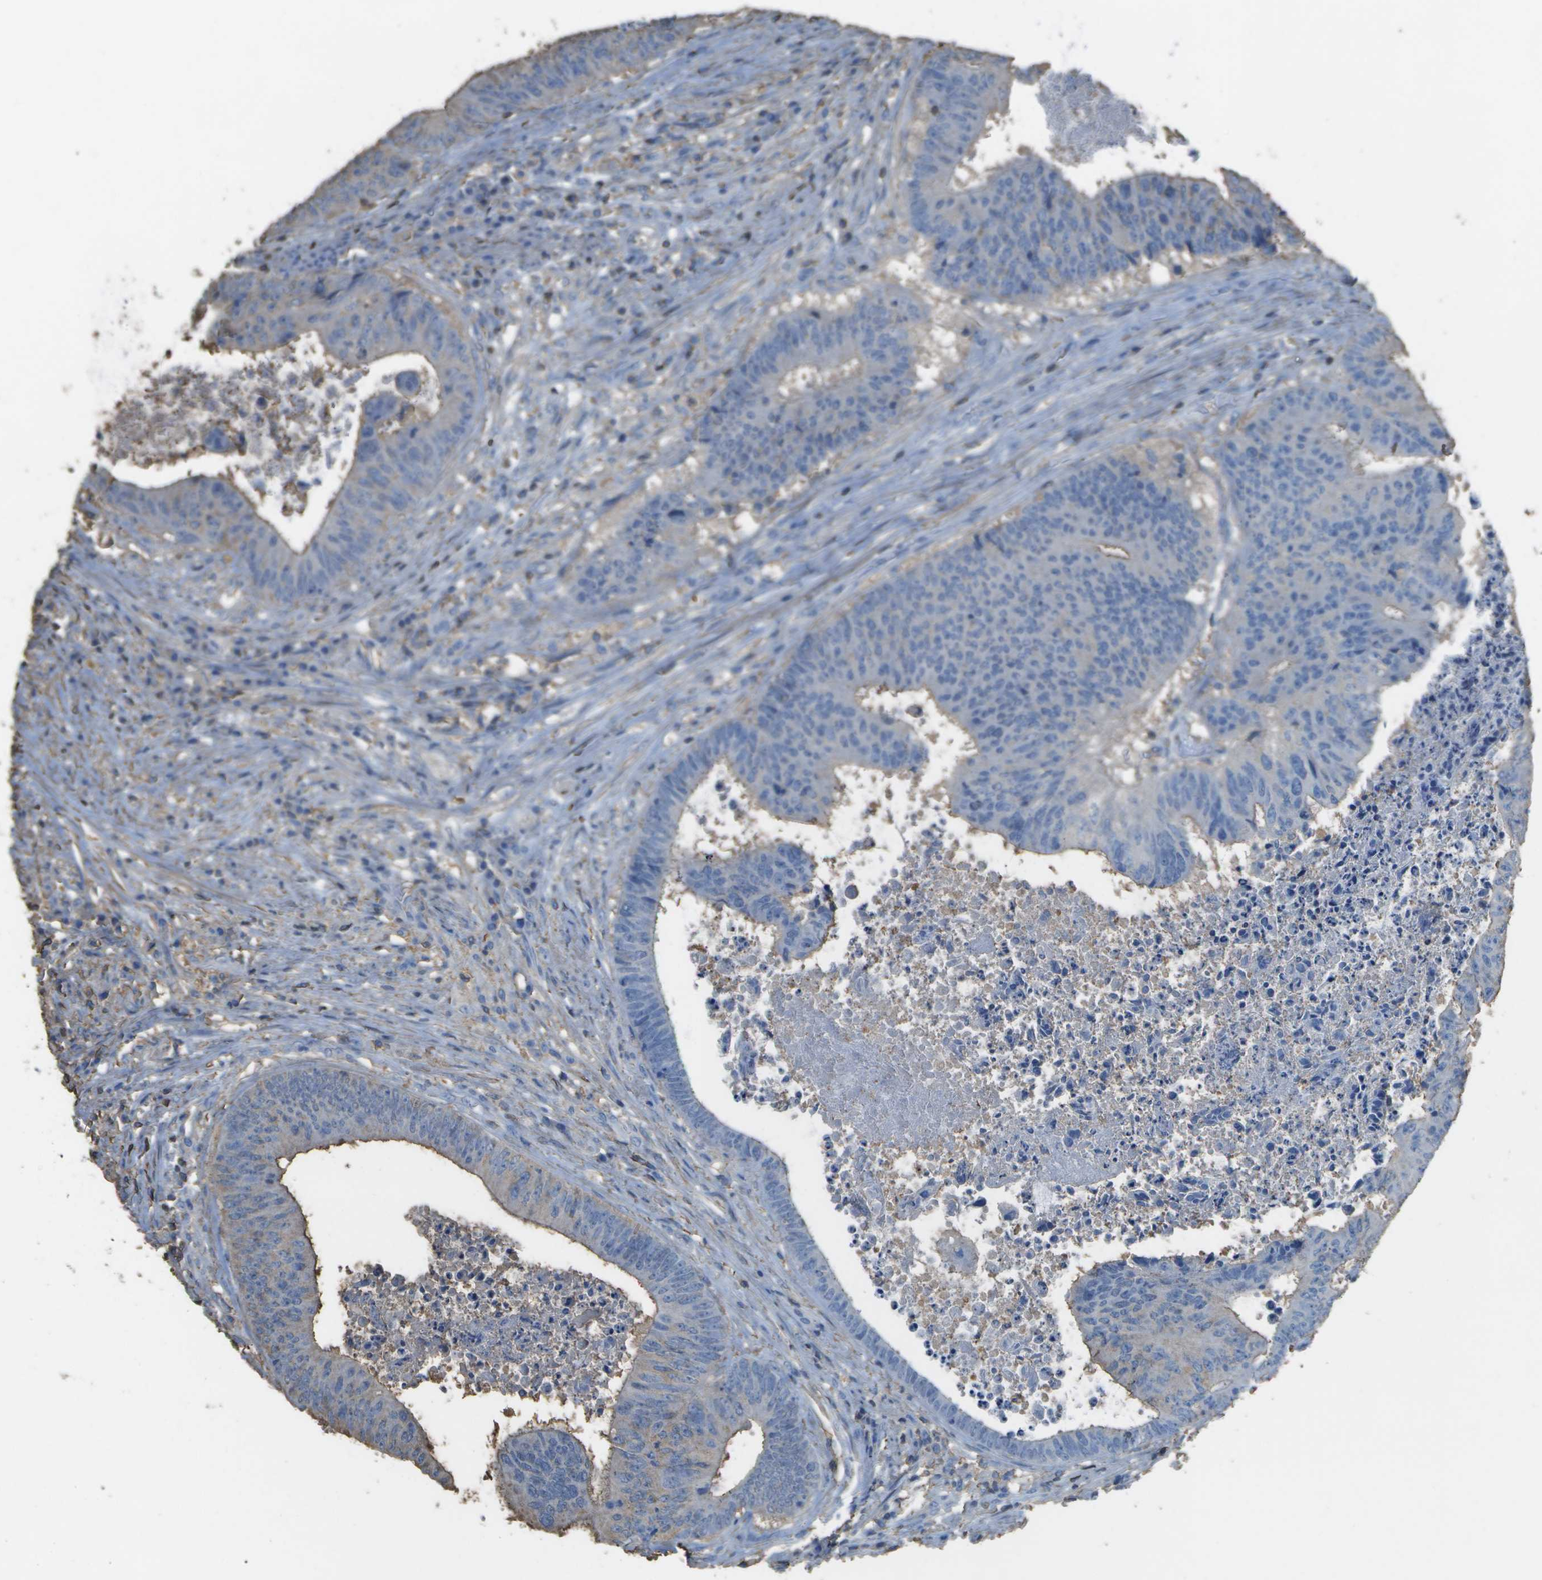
{"staining": {"intensity": "weak", "quantity": "<25%", "location": "cytoplasmic/membranous"}, "tissue": "colorectal cancer", "cell_type": "Tumor cells", "image_type": "cancer", "snomed": [{"axis": "morphology", "description": "Adenocarcinoma, NOS"}, {"axis": "topography", "description": "Rectum"}], "caption": "This is an immunohistochemistry photomicrograph of adenocarcinoma (colorectal). There is no expression in tumor cells.", "gene": "CYP4F11", "patient": {"sex": "male", "age": 72}}